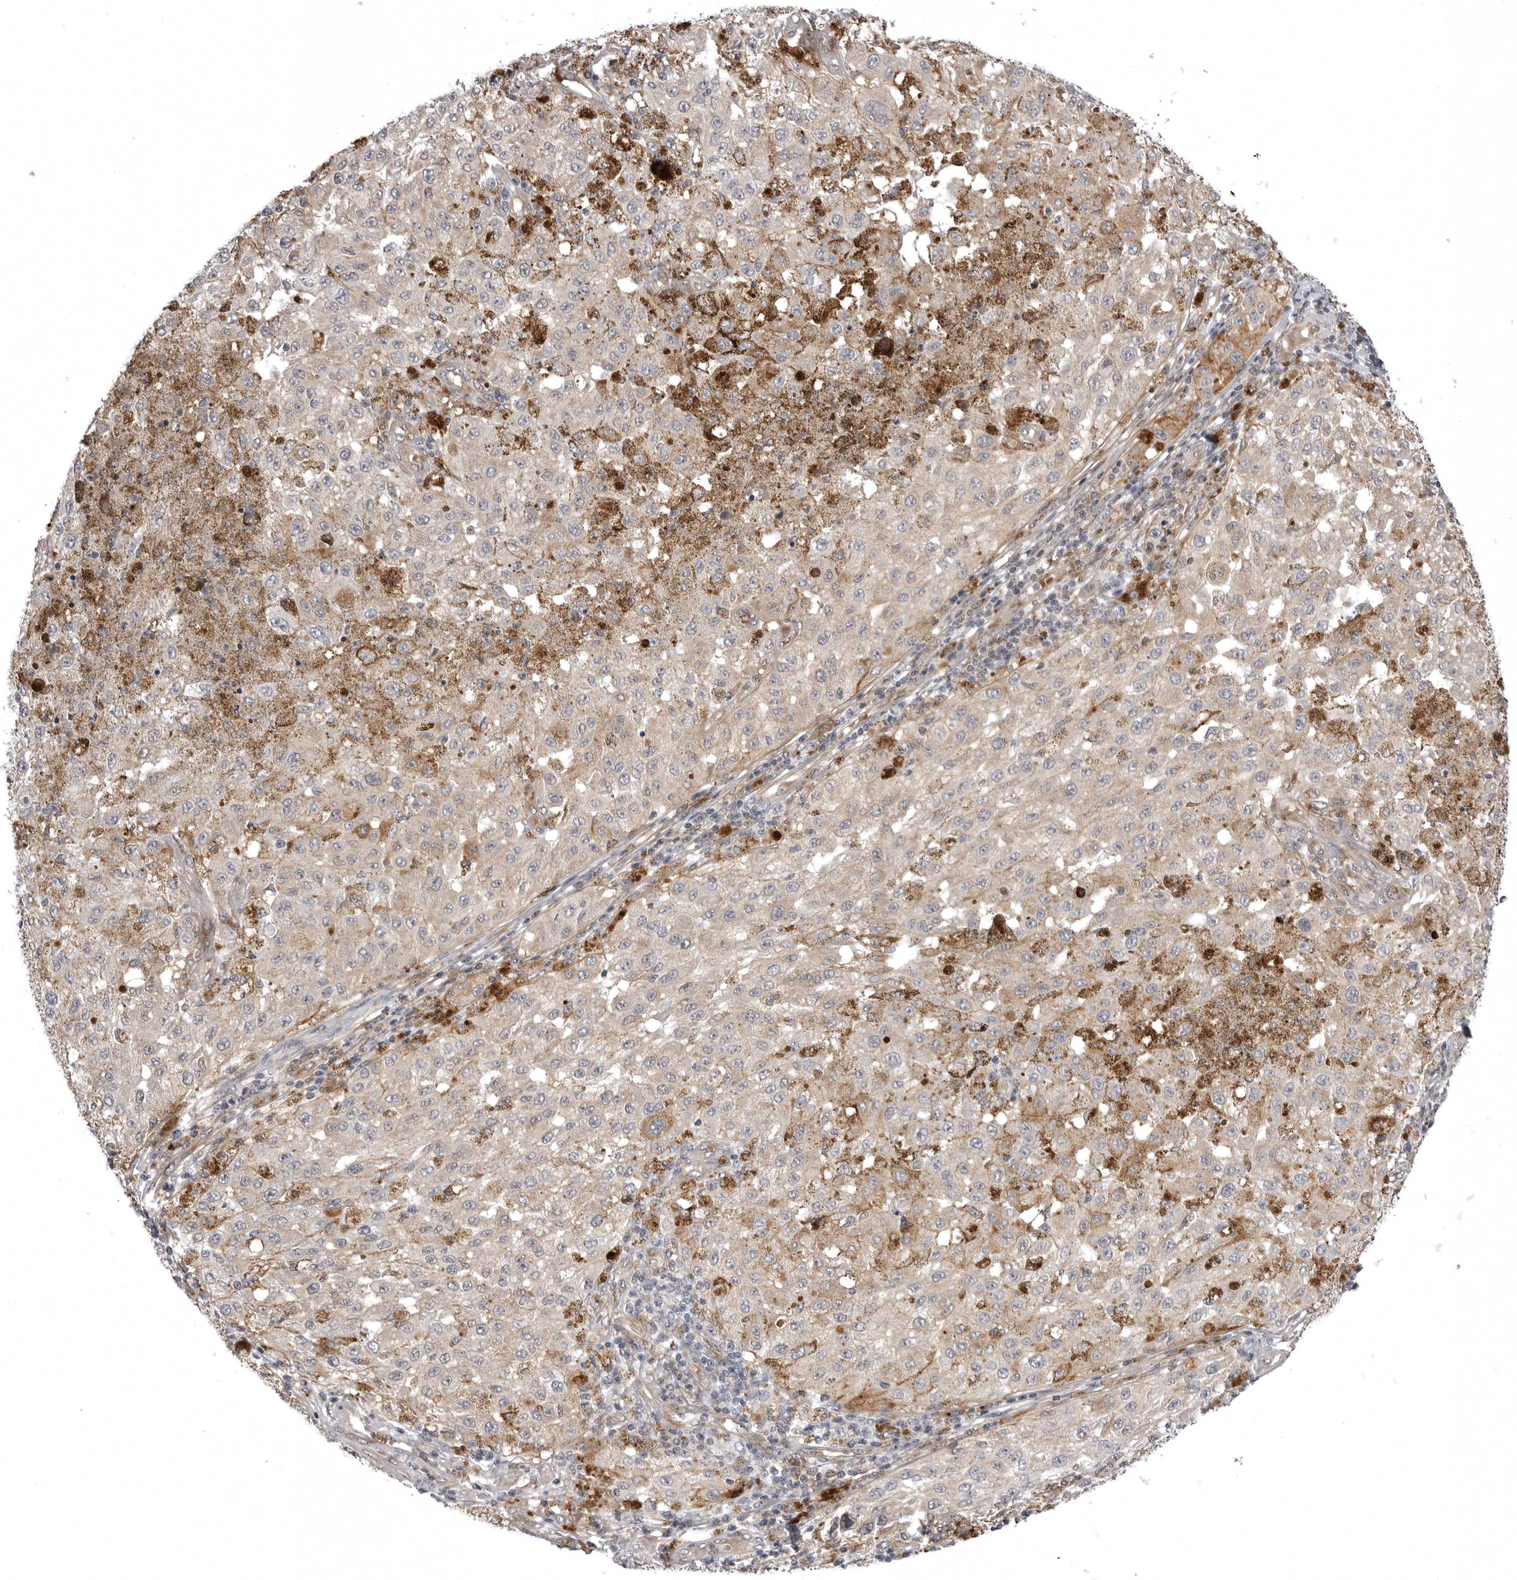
{"staining": {"intensity": "weak", "quantity": "25%-75%", "location": "cytoplasmic/membranous"}, "tissue": "melanoma", "cell_type": "Tumor cells", "image_type": "cancer", "snomed": [{"axis": "morphology", "description": "Malignant melanoma, NOS"}, {"axis": "topography", "description": "Skin"}], "caption": "The photomicrograph displays immunohistochemical staining of malignant melanoma. There is weak cytoplasmic/membranous positivity is appreciated in about 25%-75% of tumor cells.", "gene": "ARL5A", "patient": {"sex": "female", "age": 64}}